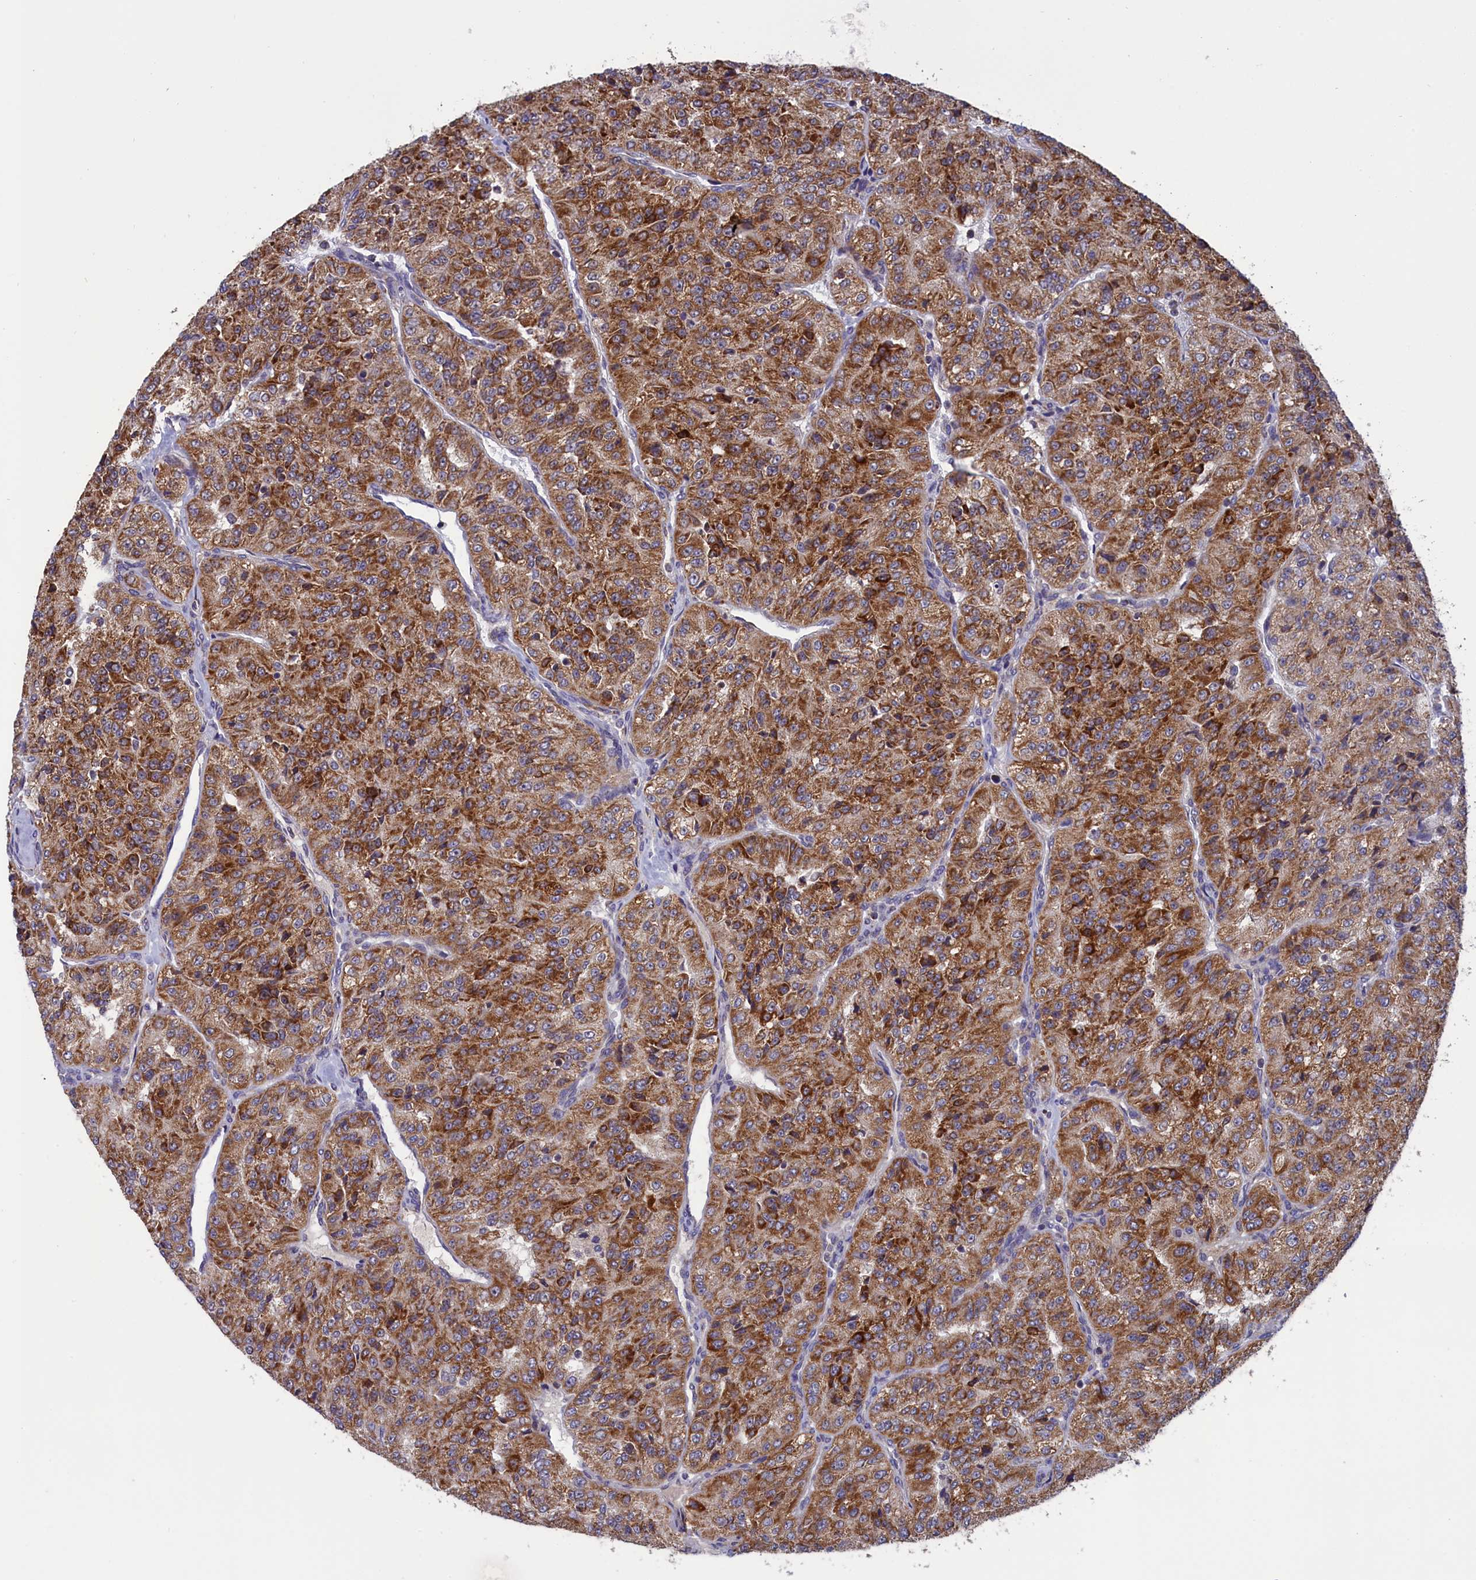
{"staining": {"intensity": "moderate", "quantity": ">75%", "location": "cytoplasmic/membranous"}, "tissue": "renal cancer", "cell_type": "Tumor cells", "image_type": "cancer", "snomed": [{"axis": "morphology", "description": "Adenocarcinoma, NOS"}, {"axis": "topography", "description": "Kidney"}], "caption": "About >75% of tumor cells in renal cancer demonstrate moderate cytoplasmic/membranous protein positivity as visualized by brown immunohistochemical staining.", "gene": "TIMM44", "patient": {"sex": "female", "age": 63}}